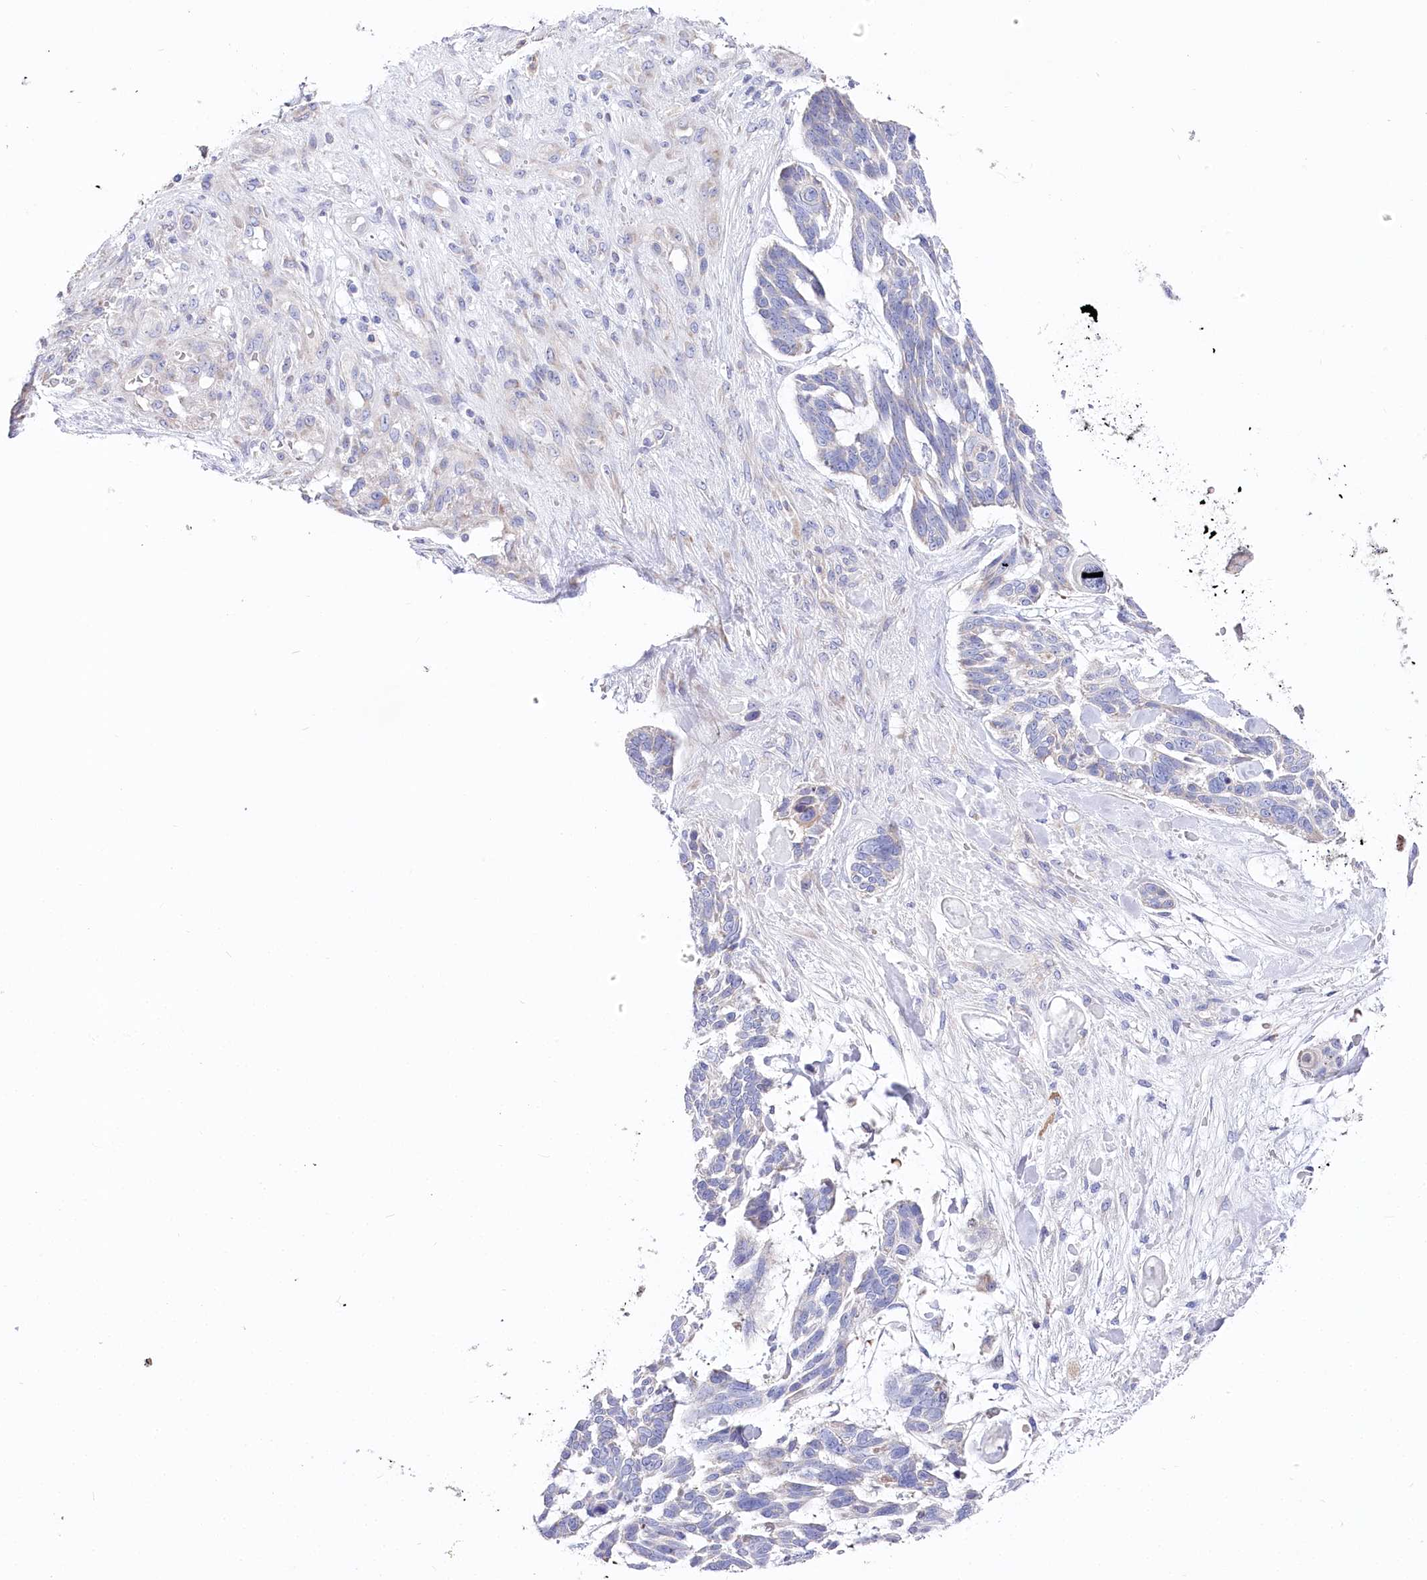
{"staining": {"intensity": "negative", "quantity": "none", "location": "none"}, "tissue": "skin cancer", "cell_type": "Tumor cells", "image_type": "cancer", "snomed": [{"axis": "morphology", "description": "Basal cell carcinoma"}, {"axis": "topography", "description": "Skin"}], "caption": "Immunohistochemistry (IHC) histopathology image of human skin cancer stained for a protein (brown), which shows no expression in tumor cells.", "gene": "POGLUT1", "patient": {"sex": "male", "age": 88}}